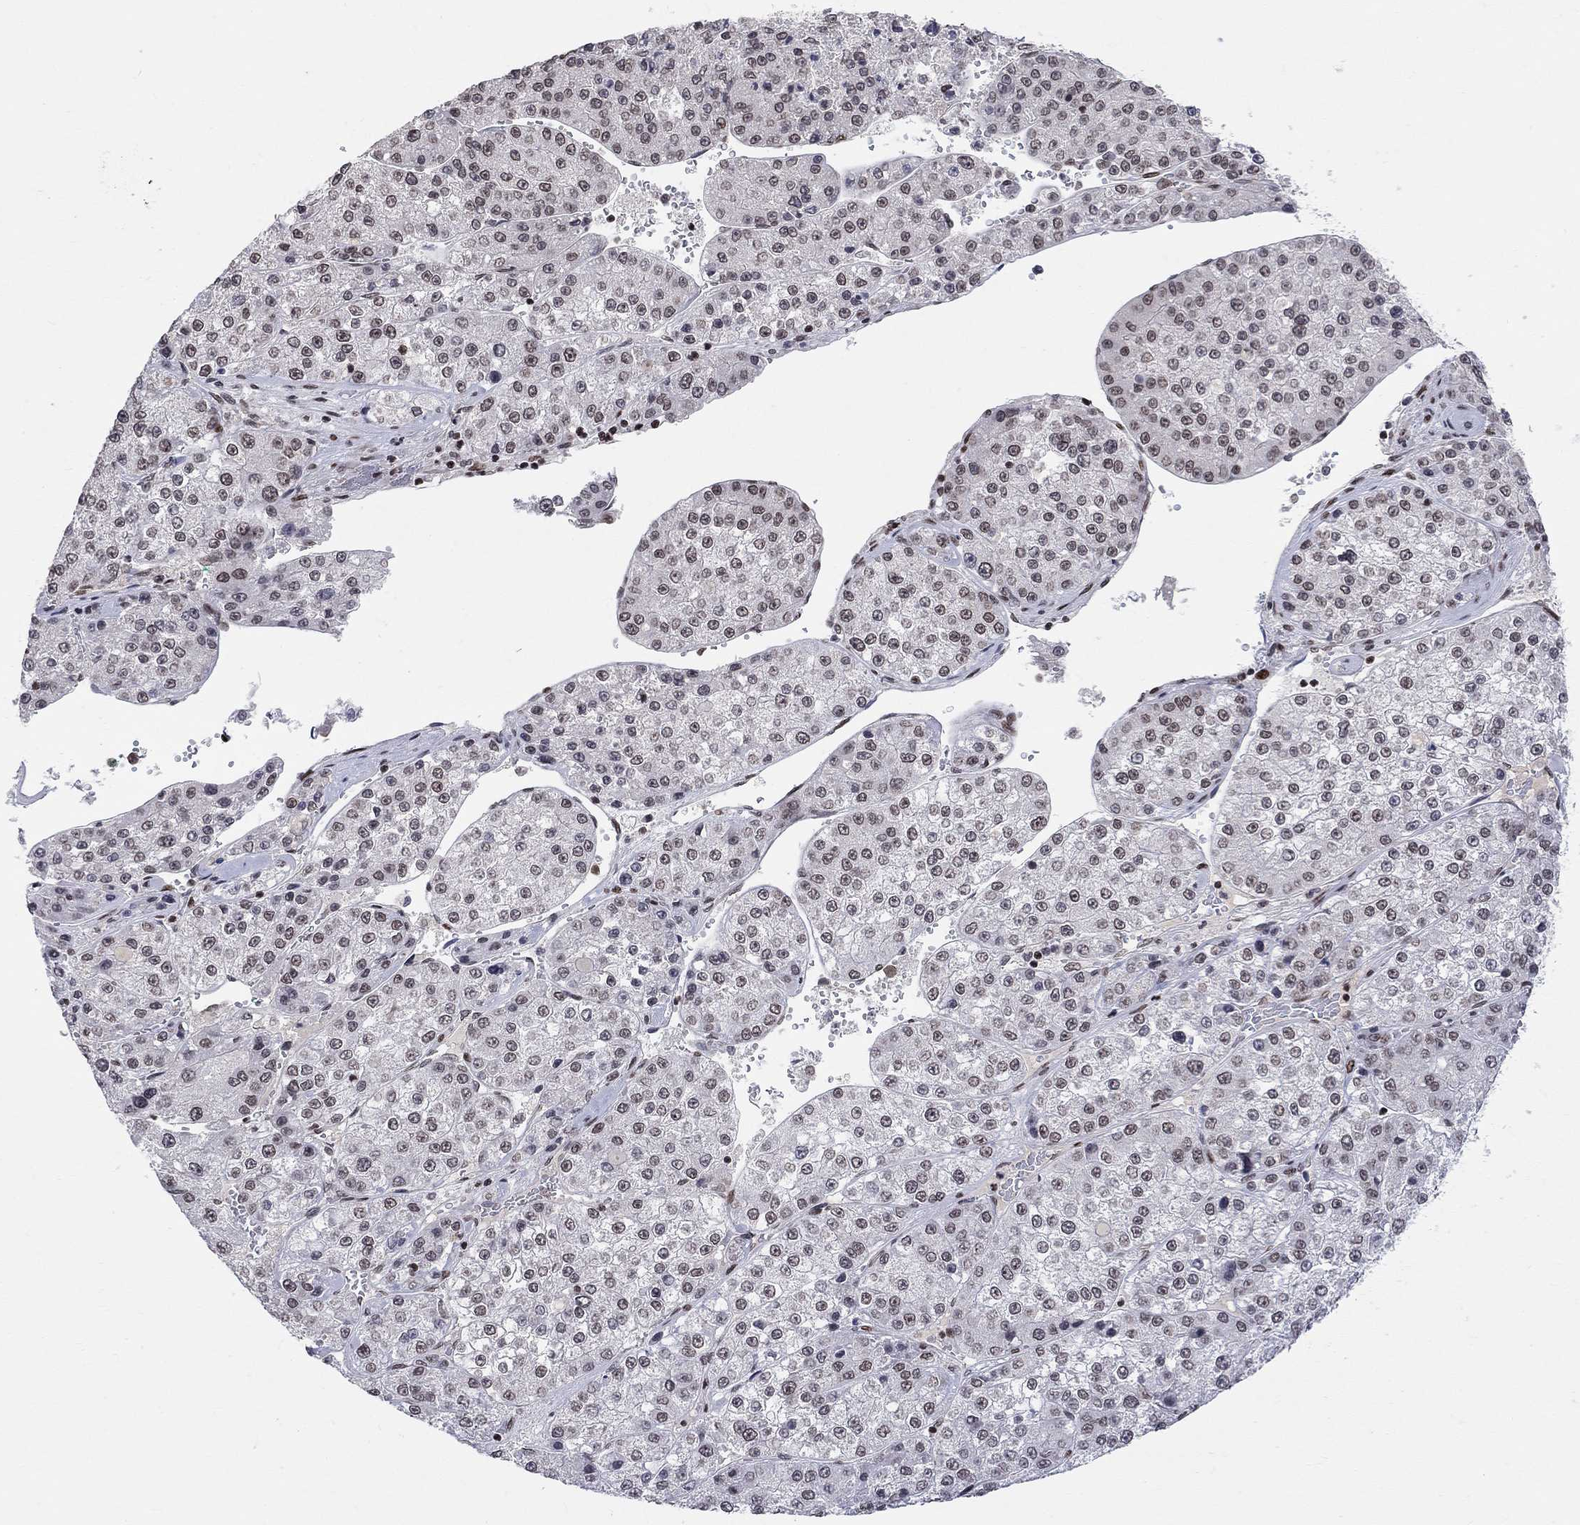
{"staining": {"intensity": "moderate", "quantity": "<25%", "location": "nuclear"}, "tissue": "liver cancer", "cell_type": "Tumor cells", "image_type": "cancer", "snomed": [{"axis": "morphology", "description": "Carcinoma, Hepatocellular, NOS"}, {"axis": "topography", "description": "Liver"}], "caption": "Liver hepatocellular carcinoma stained for a protein reveals moderate nuclear positivity in tumor cells. (brown staining indicates protein expression, while blue staining denotes nuclei).", "gene": "KLF12", "patient": {"sex": "female", "age": 73}}